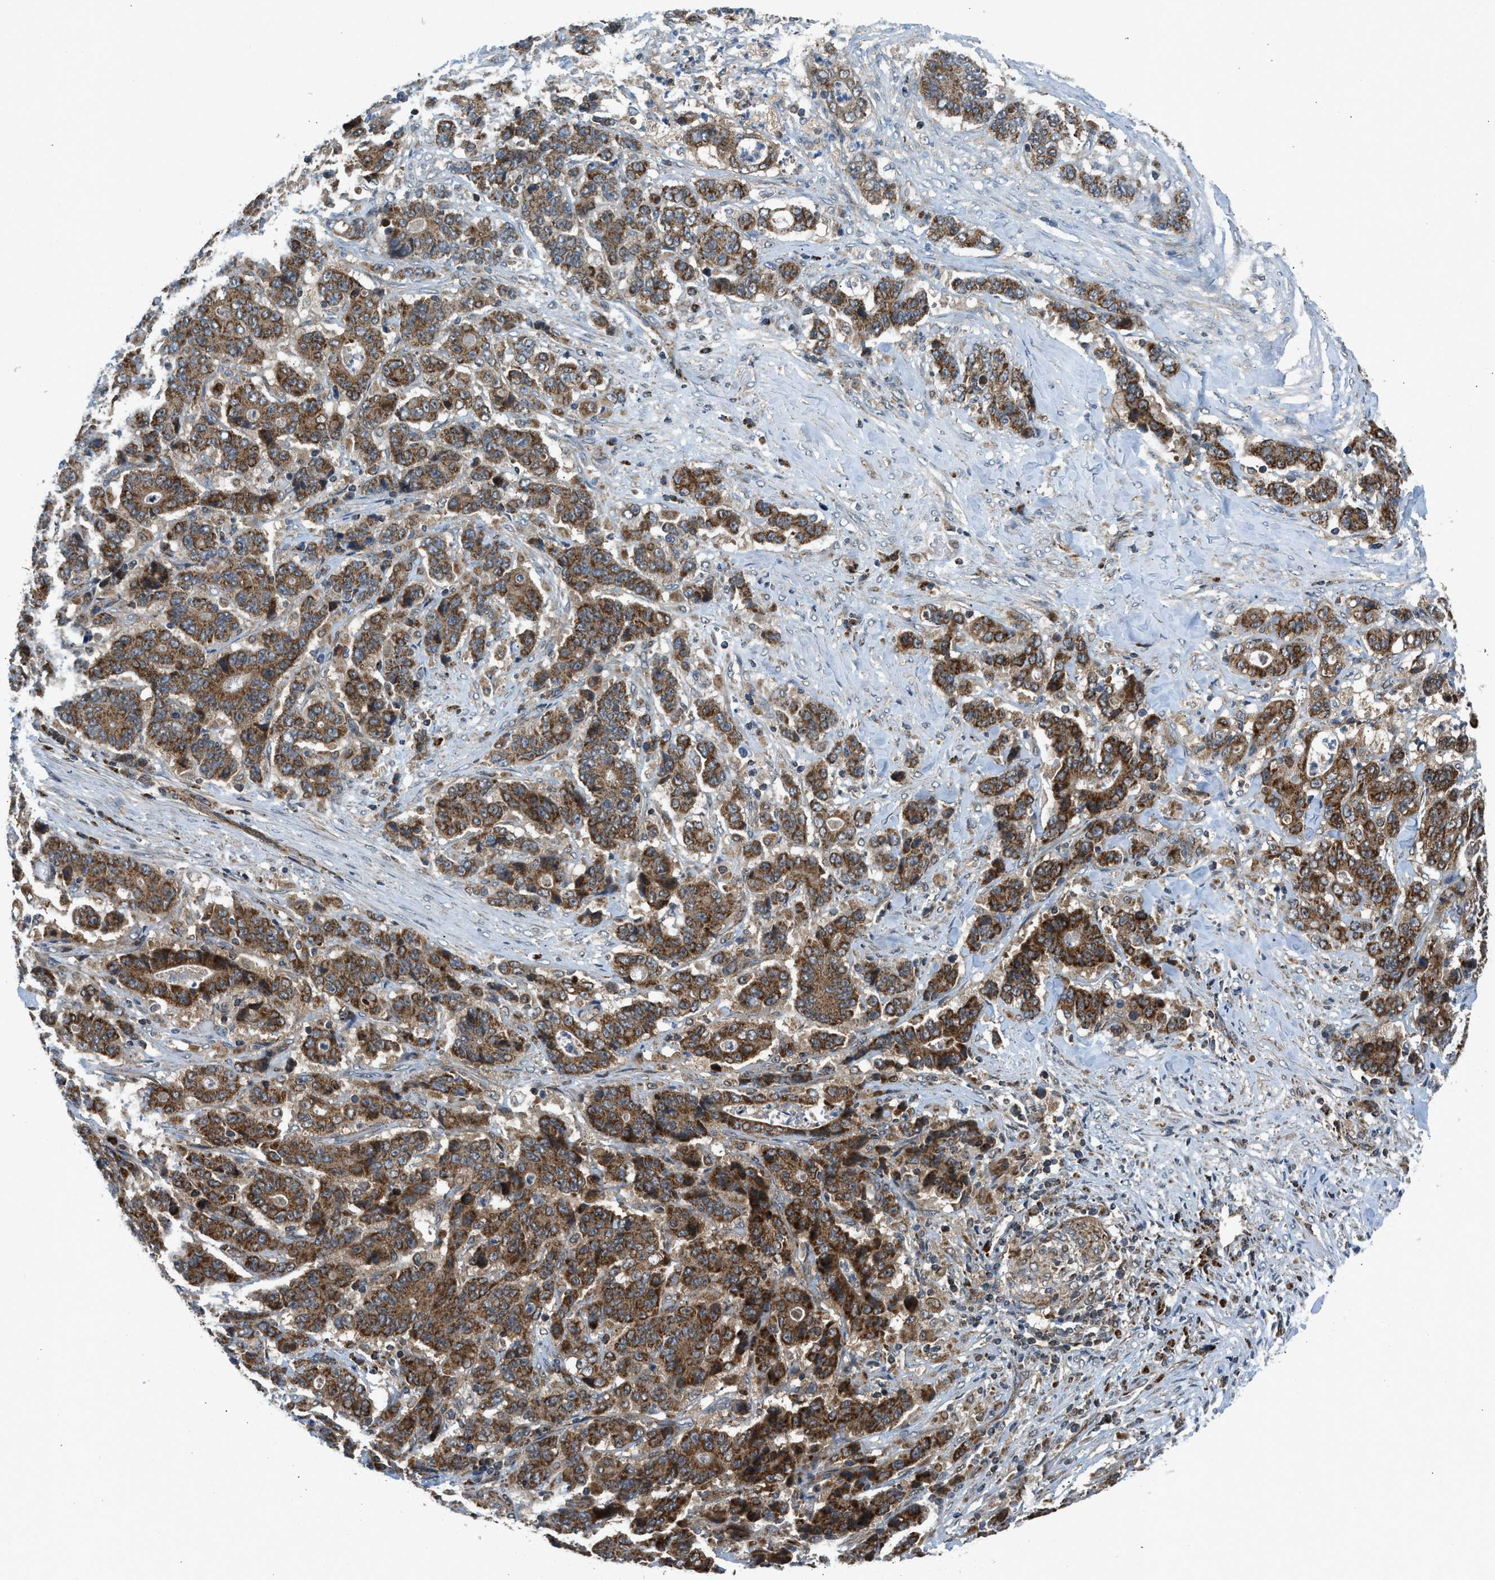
{"staining": {"intensity": "moderate", "quantity": ">75%", "location": "cytoplasmic/membranous"}, "tissue": "stomach cancer", "cell_type": "Tumor cells", "image_type": "cancer", "snomed": [{"axis": "morphology", "description": "Adenocarcinoma, NOS"}, {"axis": "topography", "description": "Stomach"}], "caption": "Protein expression analysis of human stomach adenocarcinoma reveals moderate cytoplasmic/membranous expression in approximately >75% of tumor cells. Ihc stains the protein in brown and the nuclei are stained blue.", "gene": "SESN2", "patient": {"sex": "female", "age": 73}}